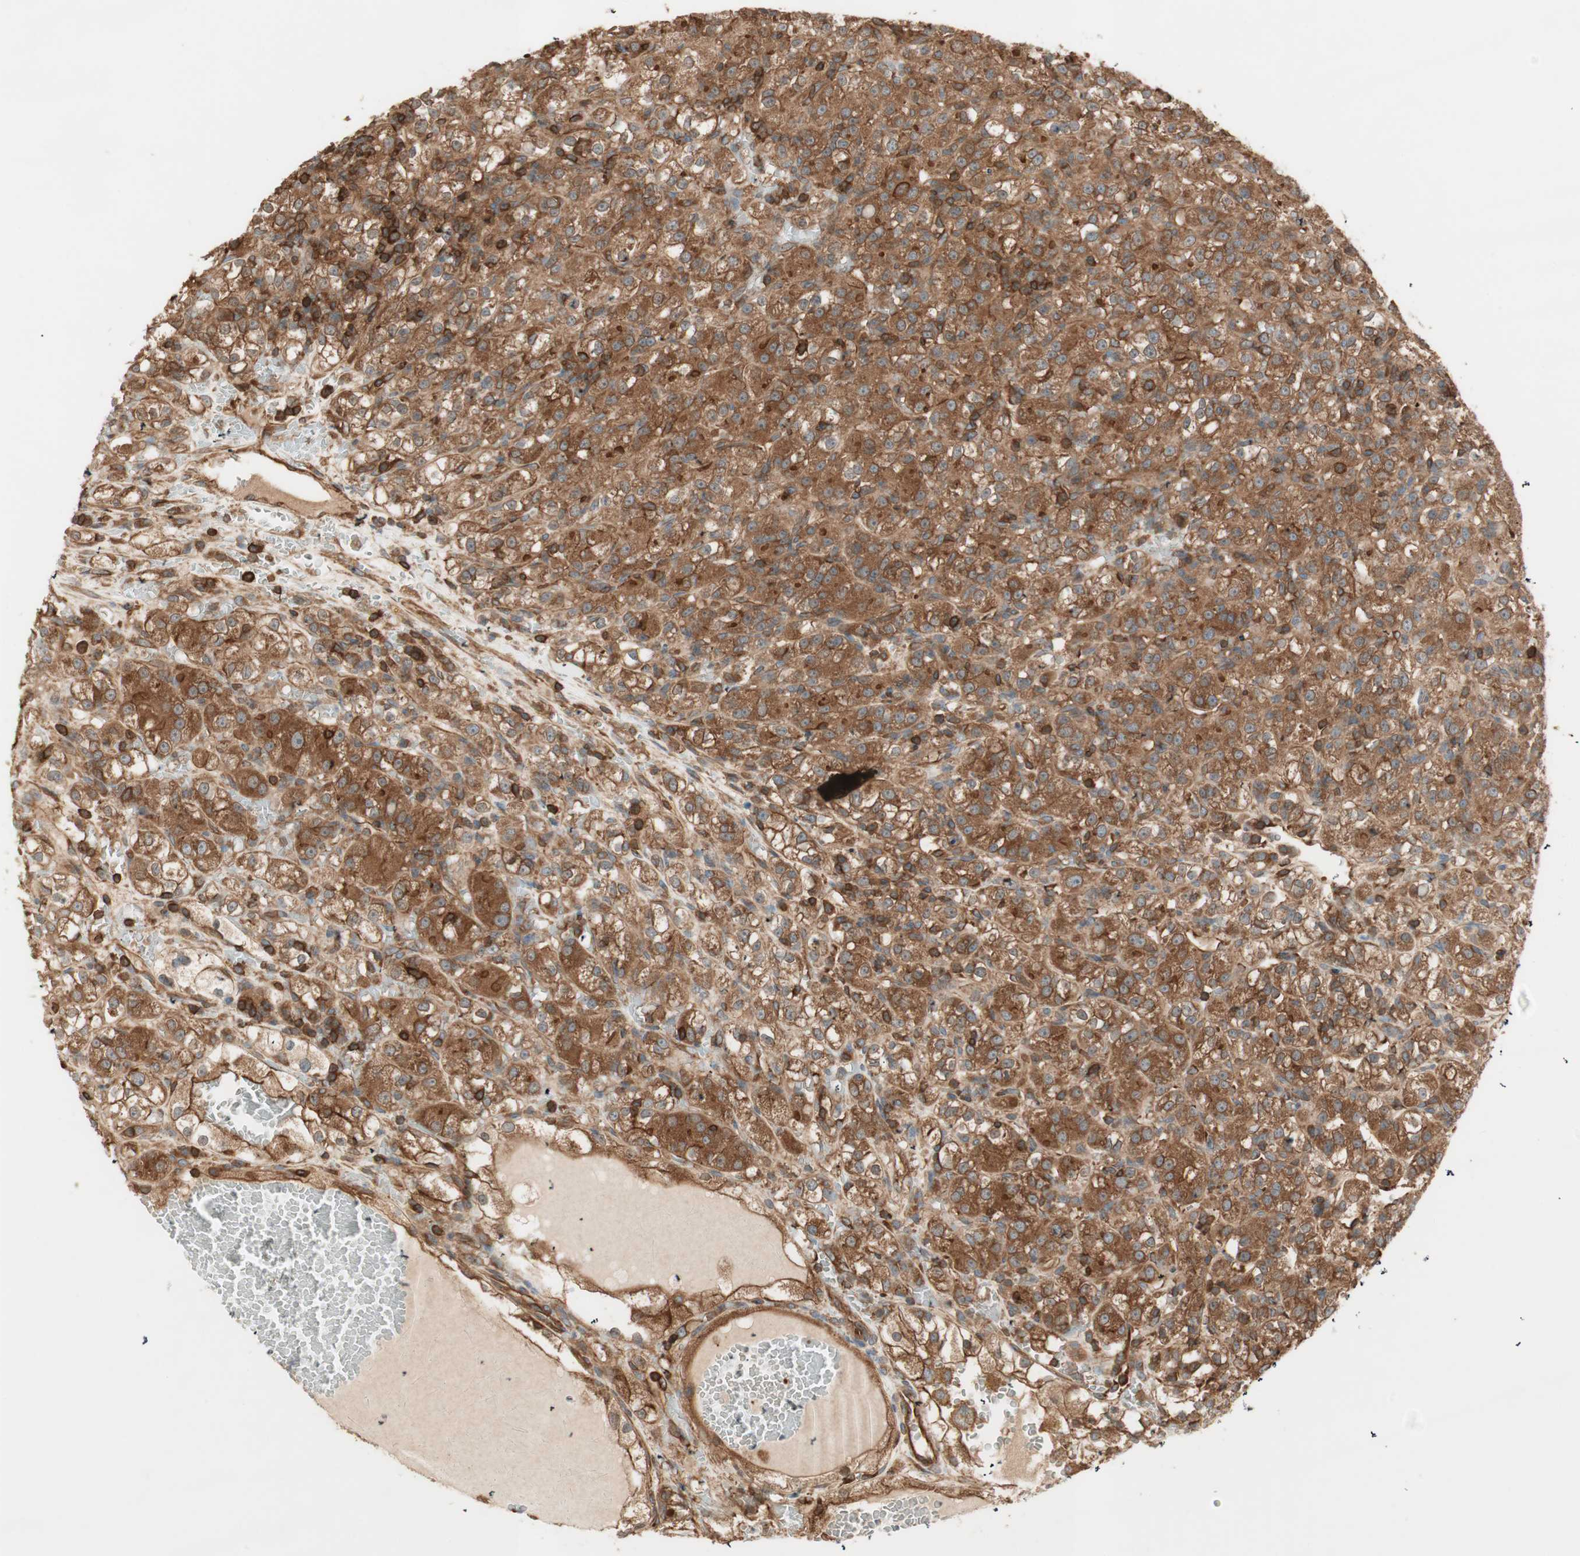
{"staining": {"intensity": "strong", "quantity": ">75%", "location": "cytoplasmic/membranous"}, "tissue": "renal cancer", "cell_type": "Tumor cells", "image_type": "cancer", "snomed": [{"axis": "morphology", "description": "Normal tissue, NOS"}, {"axis": "morphology", "description": "Adenocarcinoma, NOS"}, {"axis": "topography", "description": "Kidney"}], "caption": "Tumor cells show high levels of strong cytoplasmic/membranous expression in about >75% of cells in human adenocarcinoma (renal). Using DAB (brown) and hematoxylin (blue) stains, captured at high magnification using brightfield microscopy.", "gene": "TCP11L1", "patient": {"sex": "male", "age": 61}}